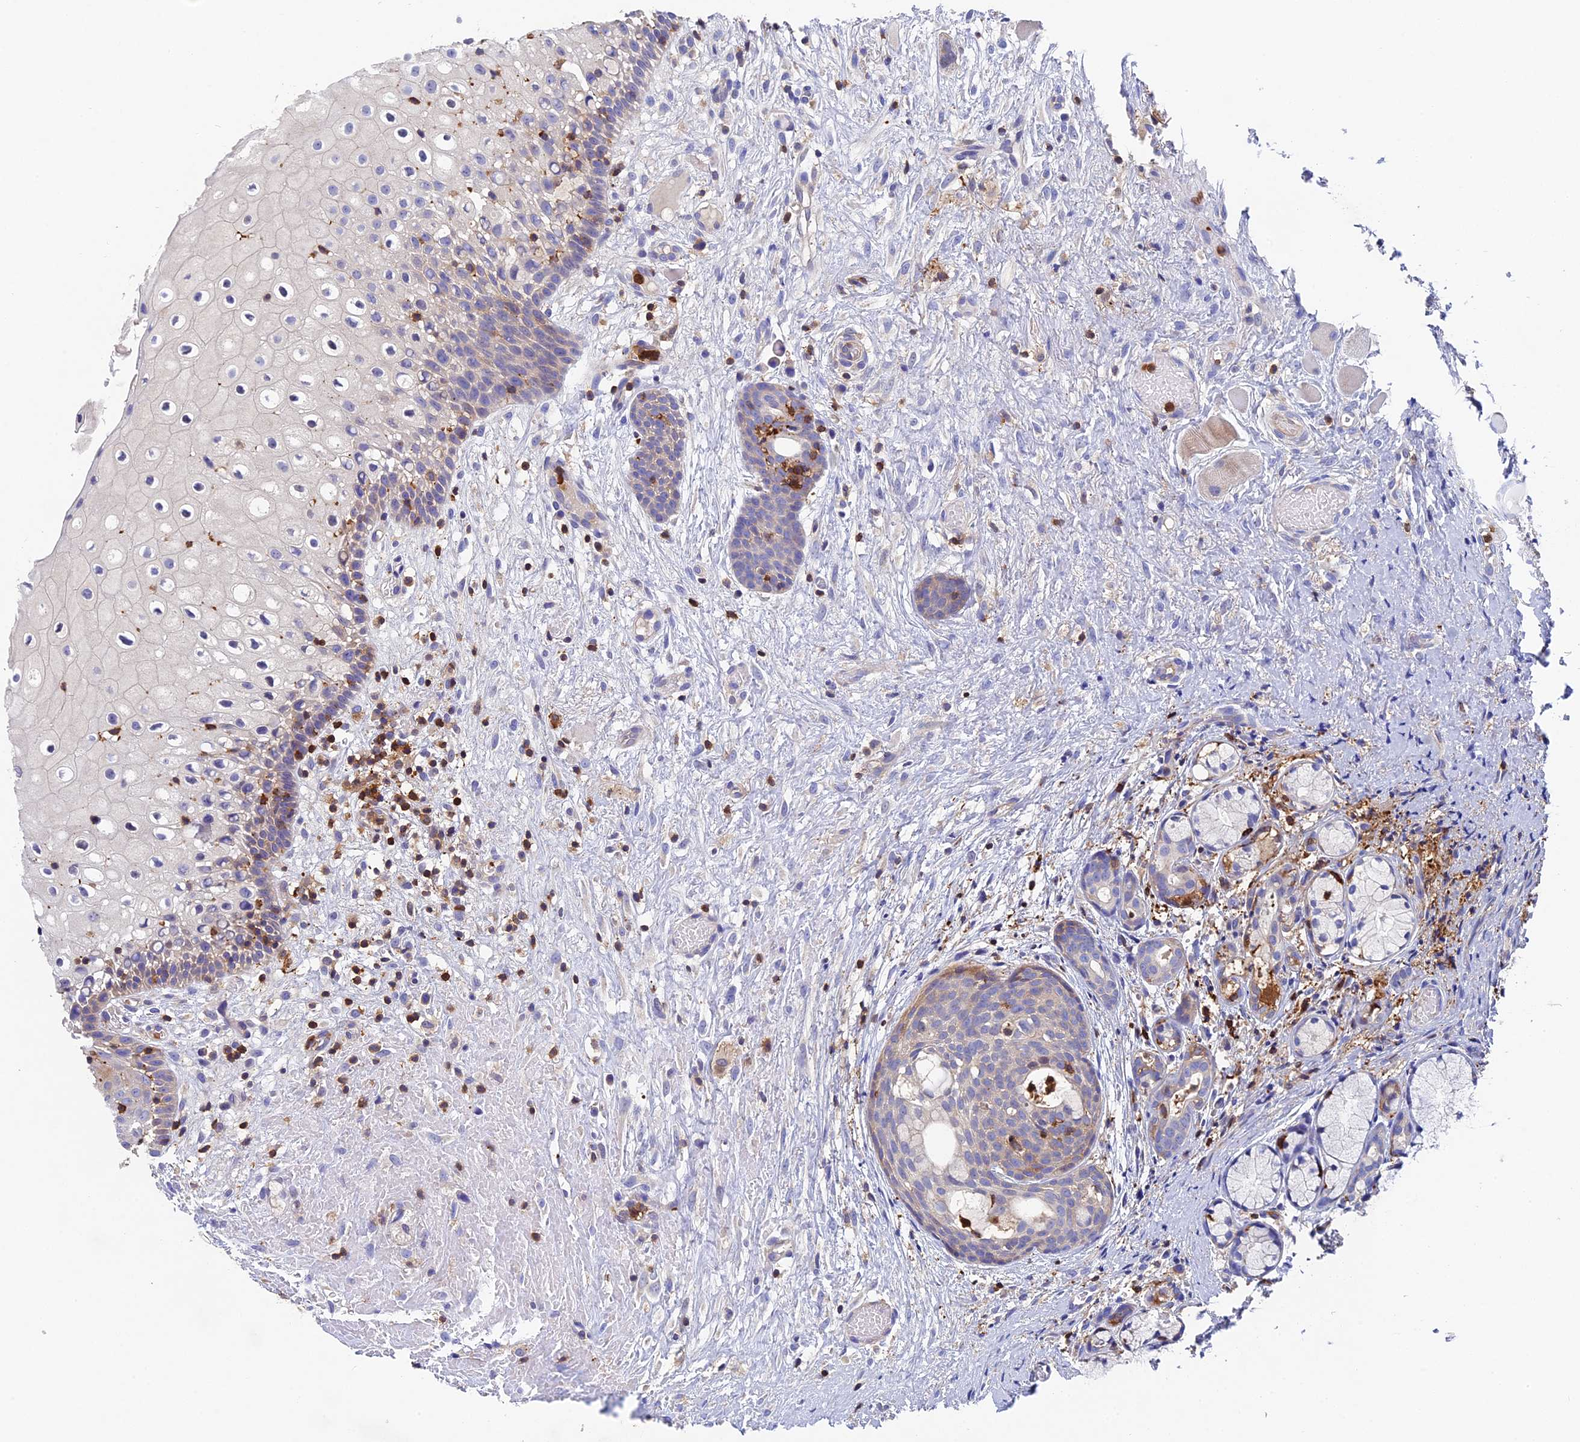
{"staining": {"intensity": "negative", "quantity": "none", "location": "none"}, "tissue": "oral mucosa", "cell_type": "Squamous epithelial cells", "image_type": "normal", "snomed": [{"axis": "morphology", "description": "Normal tissue, NOS"}, {"axis": "topography", "description": "Oral tissue"}], "caption": "Histopathology image shows no protein staining in squamous epithelial cells of normal oral mucosa. Nuclei are stained in blue.", "gene": "ADAT1", "patient": {"sex": "female", "age": 69}}